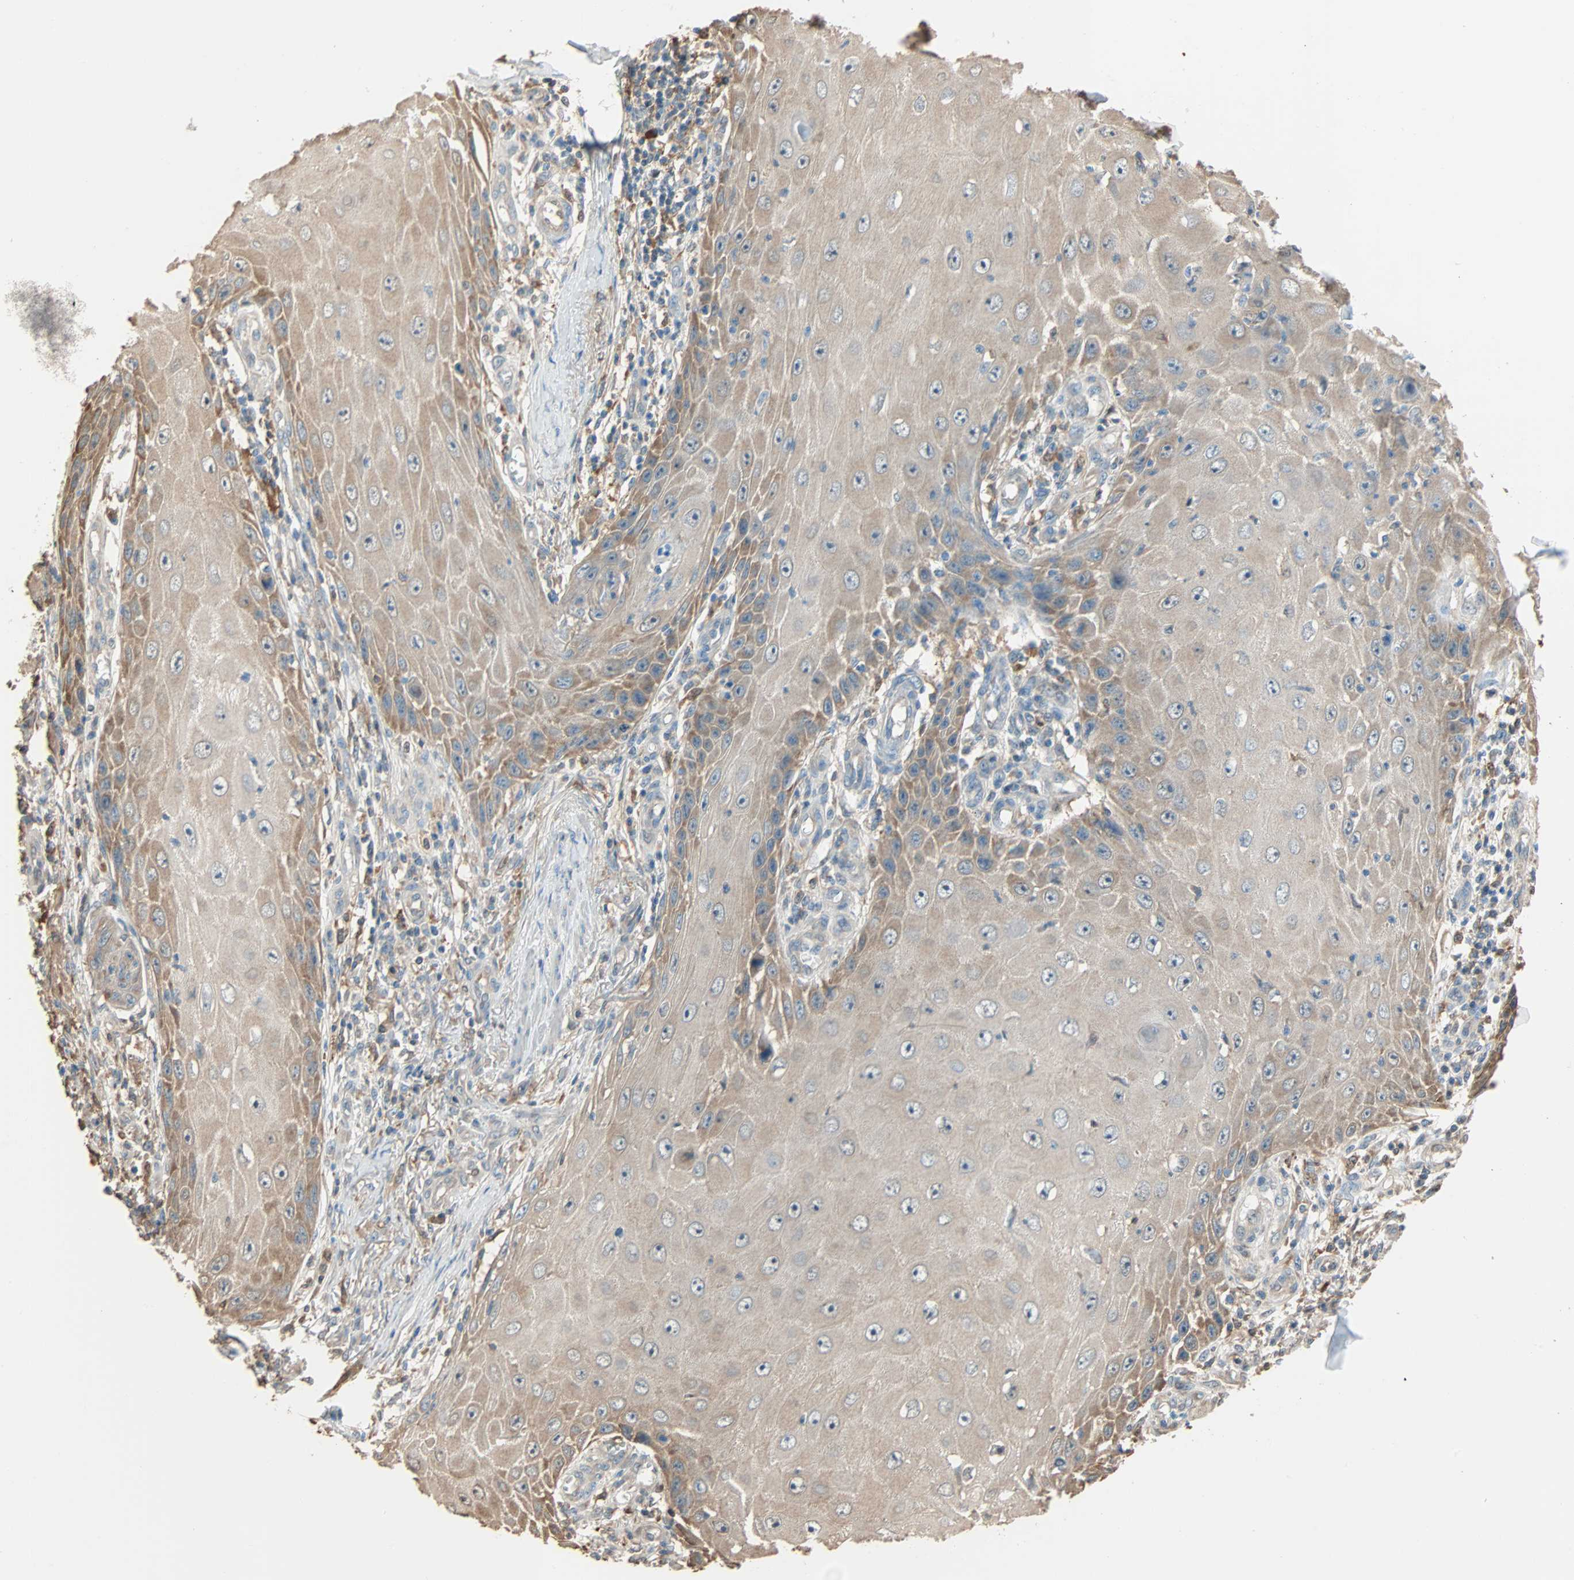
{"staining": {"intensity": "moderate", "quantity": ">75%", "location": "cytoplasmic/membranous"}, "tissue": "skin cancer", "cell_type": "Tumor cells", "image_type": "cancer", "snomed": [{"axis": "morphology", "description": "Squamous cell carcinoma, NOS"}, {"axis": "topography", "description": "Skin"}], "caption": "This is an image of immunohistochemistry (IHC) staining of skin squamous cell carcinoma, which shows moderate expression in the cytoplasmic/membranous of tumor cells.", "gene": "PRDX1", "patient": {"sex": "female", "age": 73}}